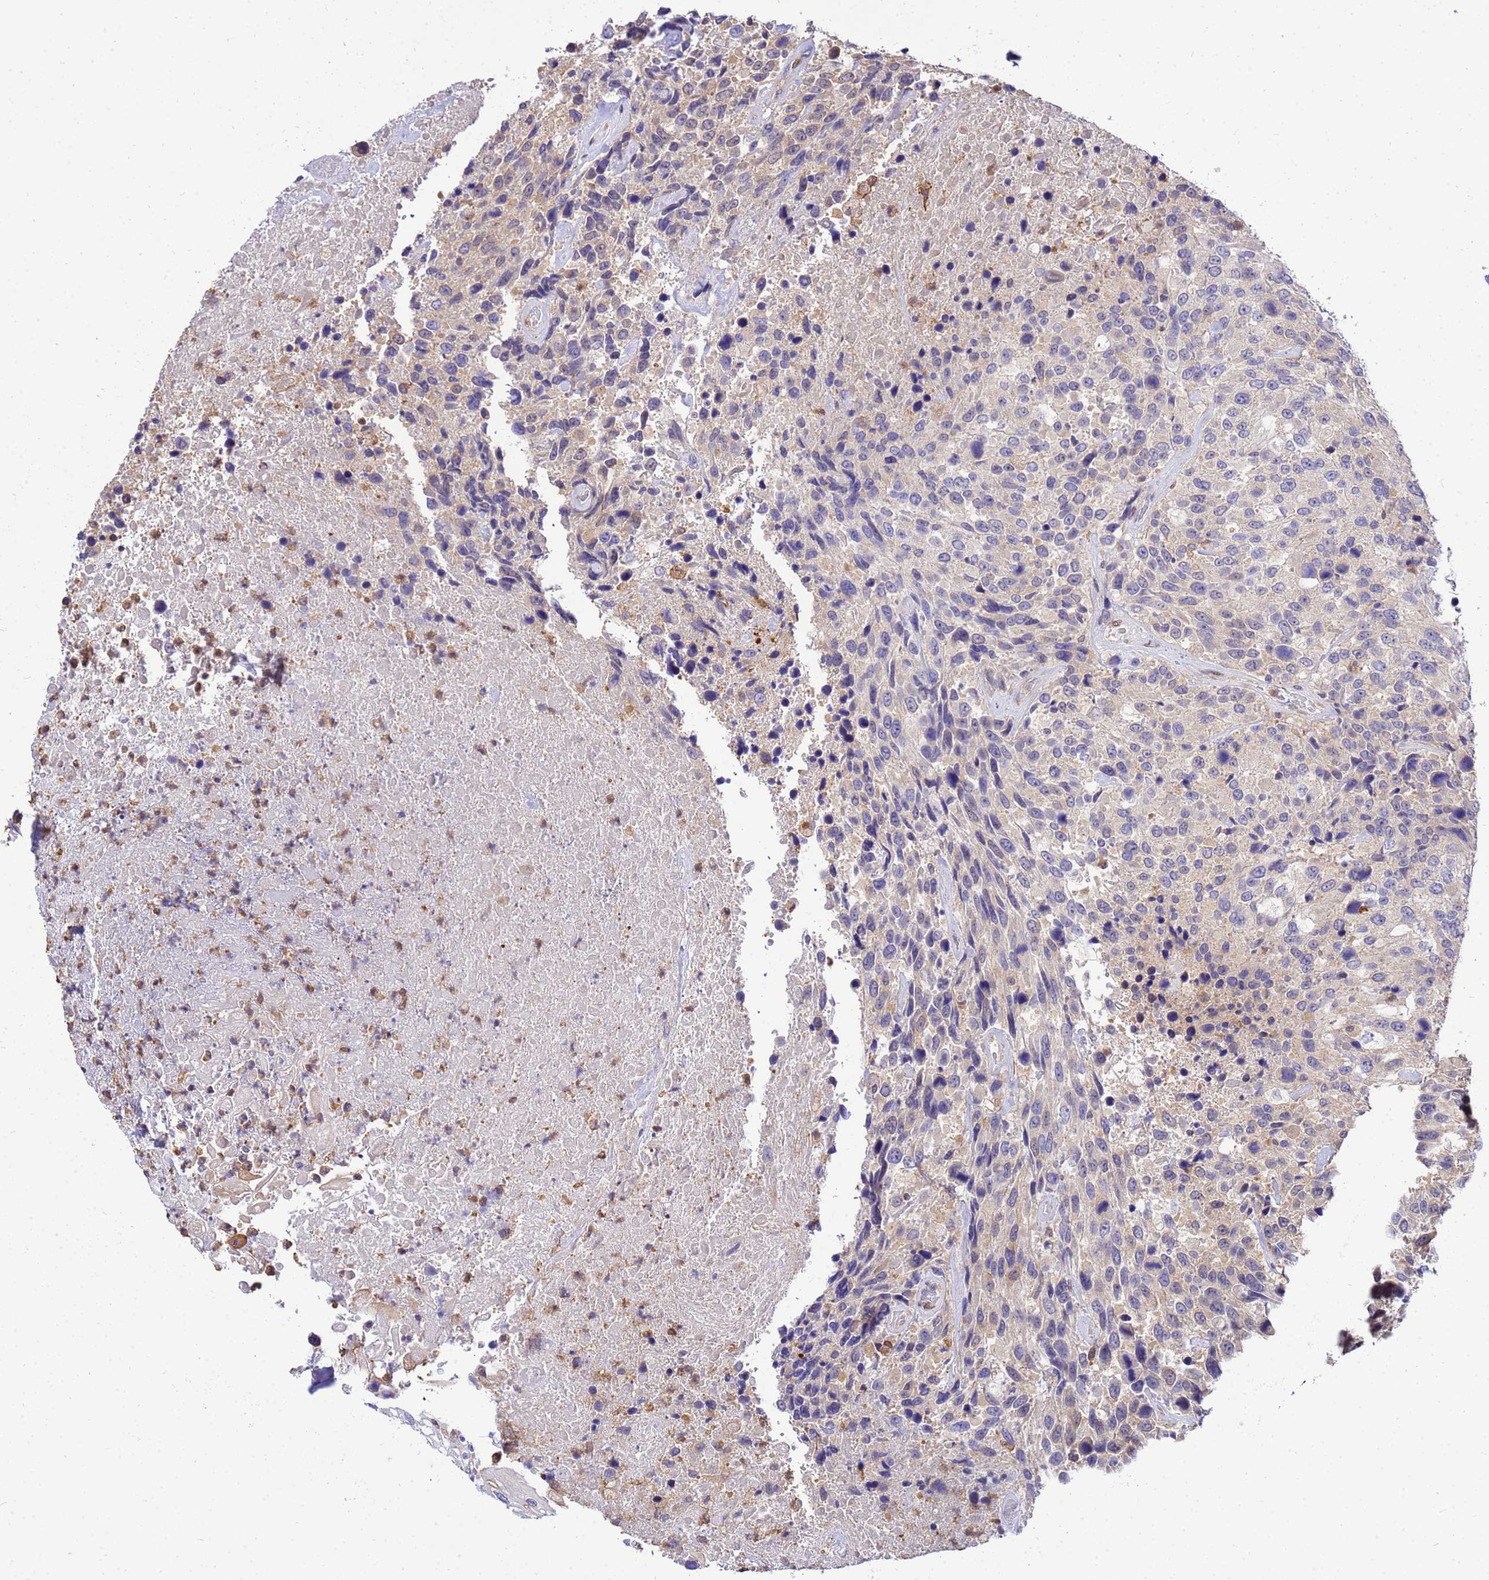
{"staining": {"intensity": "negative", "quantity": "none", "location": "none"}, "tissue": "urothelial cancer", "cell_type": "Tumor cells", "image_type": "cancer", "snomed": [{"axis": "morphology", "description": "Urothelial carcinoma, High grade"}, {"axis": "topography", "description": "Urinary bladder"}], "caption": "An immunohistochemistry image of urothelial carcinoma (high-grade) is shown. There is no staining in tumor cells of urothelial carcinoma (high-grade).", "gene": "DBNDD2", "patient": {"sex": "female", "age": 70}}